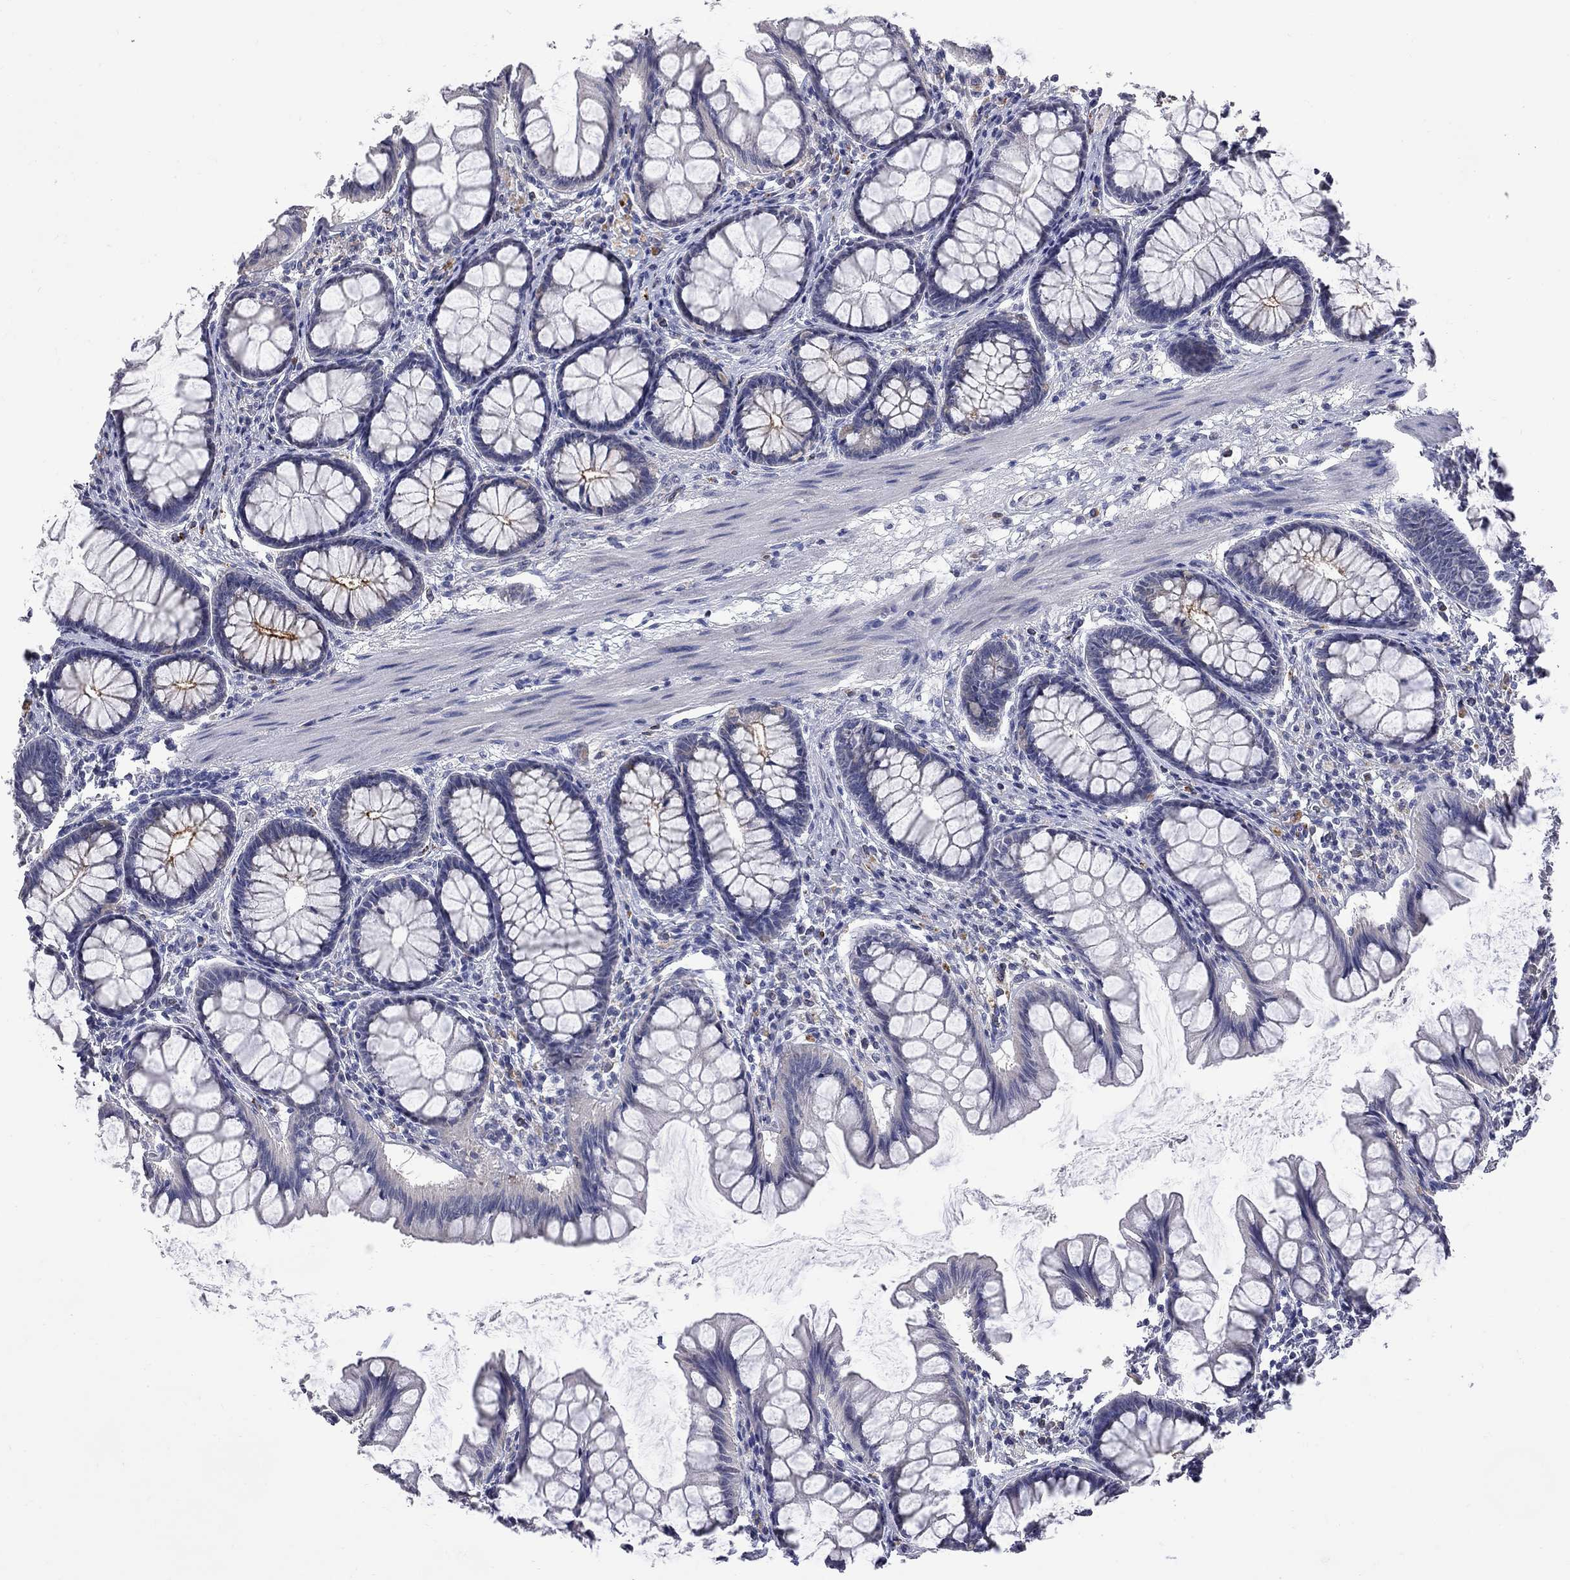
{"staining": {"intensity": "negative", "quantity": "none", "location": "none"}, "tissue": "colon", "cell_type": "Endothelial cells", "image_type": "normal", "snomed": [{"axis": "morphology", "description": "Normal tissue, NOS"}, {"axis": "topography", "description": "Colon"}], "caption": "High power microscopy image of an immunohistochemistry (IHC) image of unremarkable colon, revealing no significant expression in endothelial cells.", "gene": "NOS2", "patient": {"sex": "female", "age": 65}}